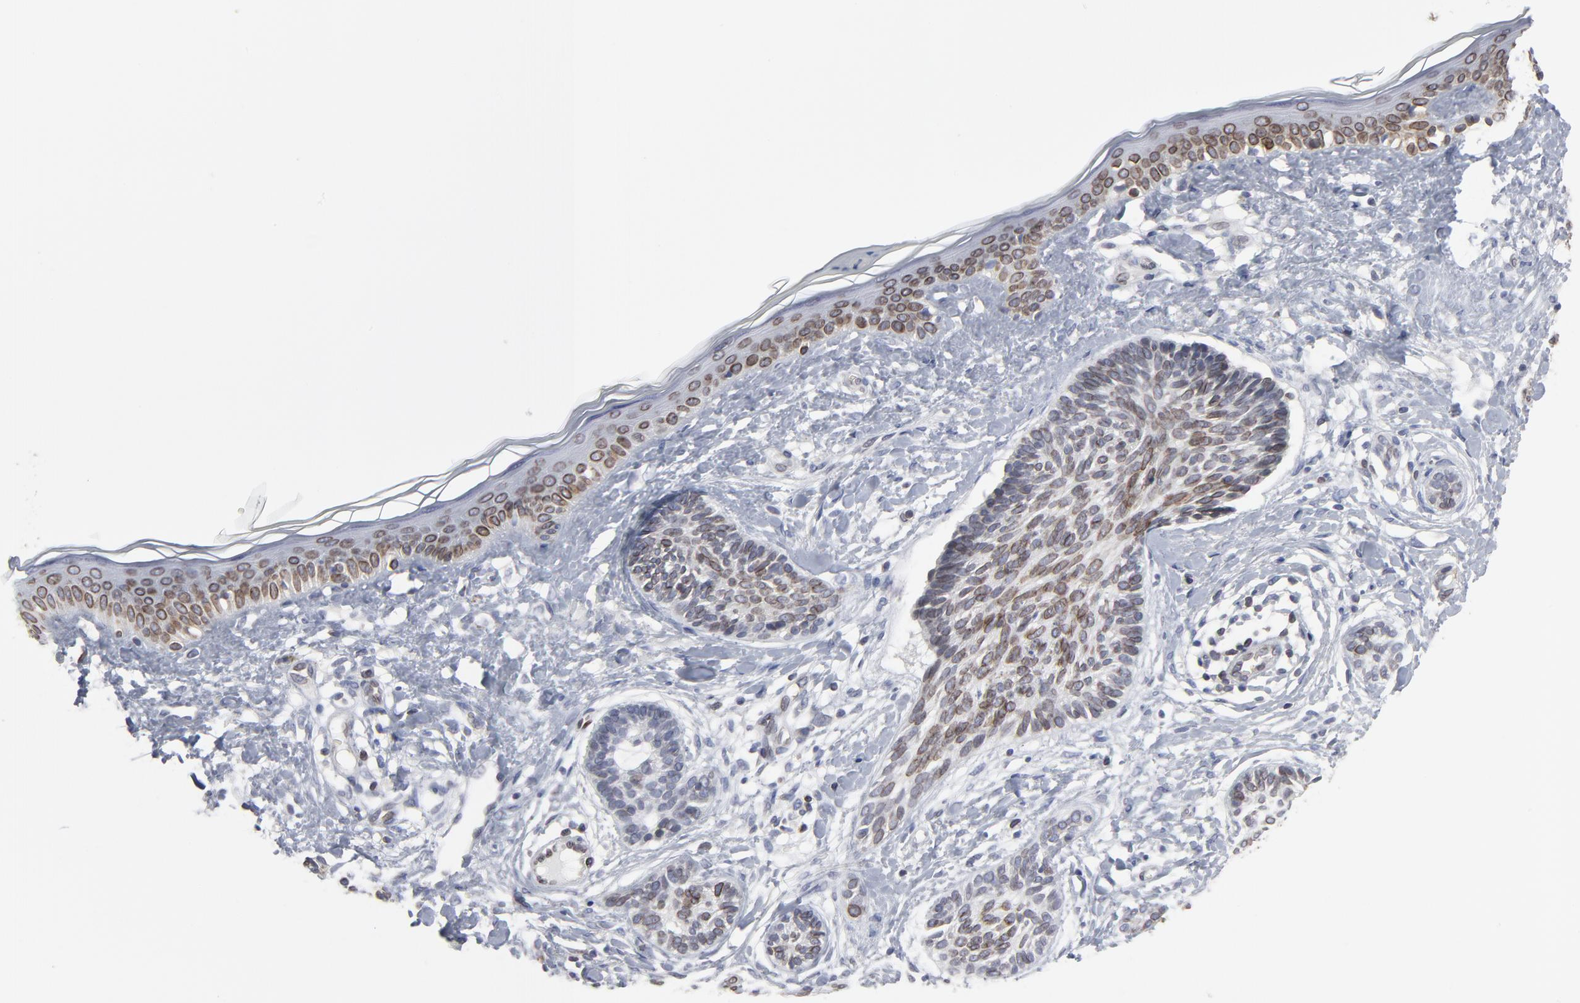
{"staining": {"intensity": "weak", "quantity": "25%-75%", "location": "cytoplasmic/membranous,nuclear"}, "tissue": "skin cancer", "cell_type": "Tumor cells", "image_type": "cancer", "snomed": [{"axis": "morphology", "description": "Normal tissue, NOS"}, {"axis": "morphology", "description": "Basal cell carcinoma"}, {"axis": "topography", "description": "Skin"}], "caption": "A brown stain shows weak cytoplasmic/membranous and nuclear staining of a protein in human basal cell carcinoma (skin) tumor cells. (DAB = brown stain, brightfield microscopy at high magnification).", "gene": "SYNE2", "patient": {"sex": "male", "age": 63}}